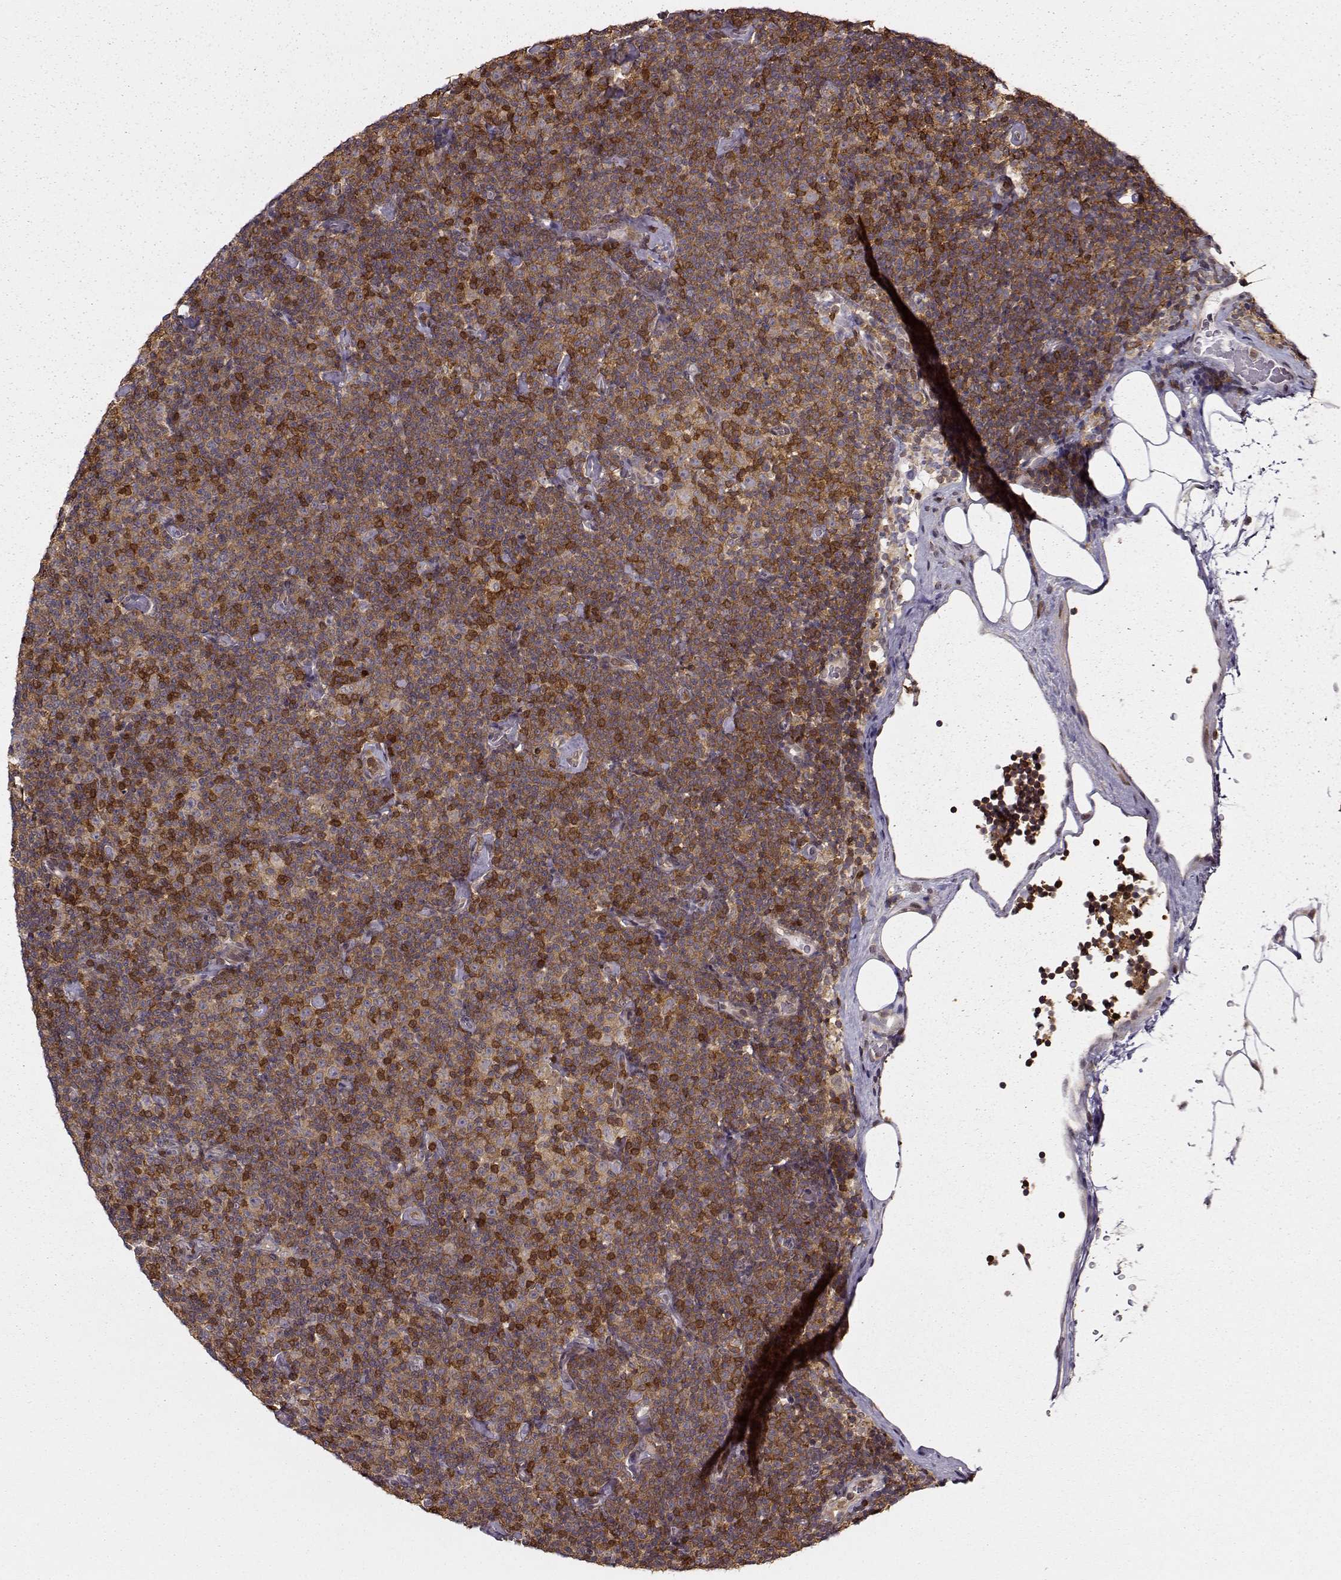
{"staining": {"intensity": "moderate", "quantity": ">75%", "location": "cytoplasmic/membranous"}, "tissue": "lymphoma", "cell_type": "Tumor cells", "image_type": "cancer", "snomed": [{"axis": "morphology", "description": "Malignant lymphoma, non-Hodgkin's type, Low grade"}, {"axis": "topography", "description": "Lymph node"}], "caption": "Low-grade malignant lymphoma, non-Hodgkin's type was stained to show a protein in brown. There is medium levels of moderate cytoplasmic/membranous staining in about >75% of tumor cells.", "gene": "MFSD1", "patient": {"sex": "male", "age": 81}}